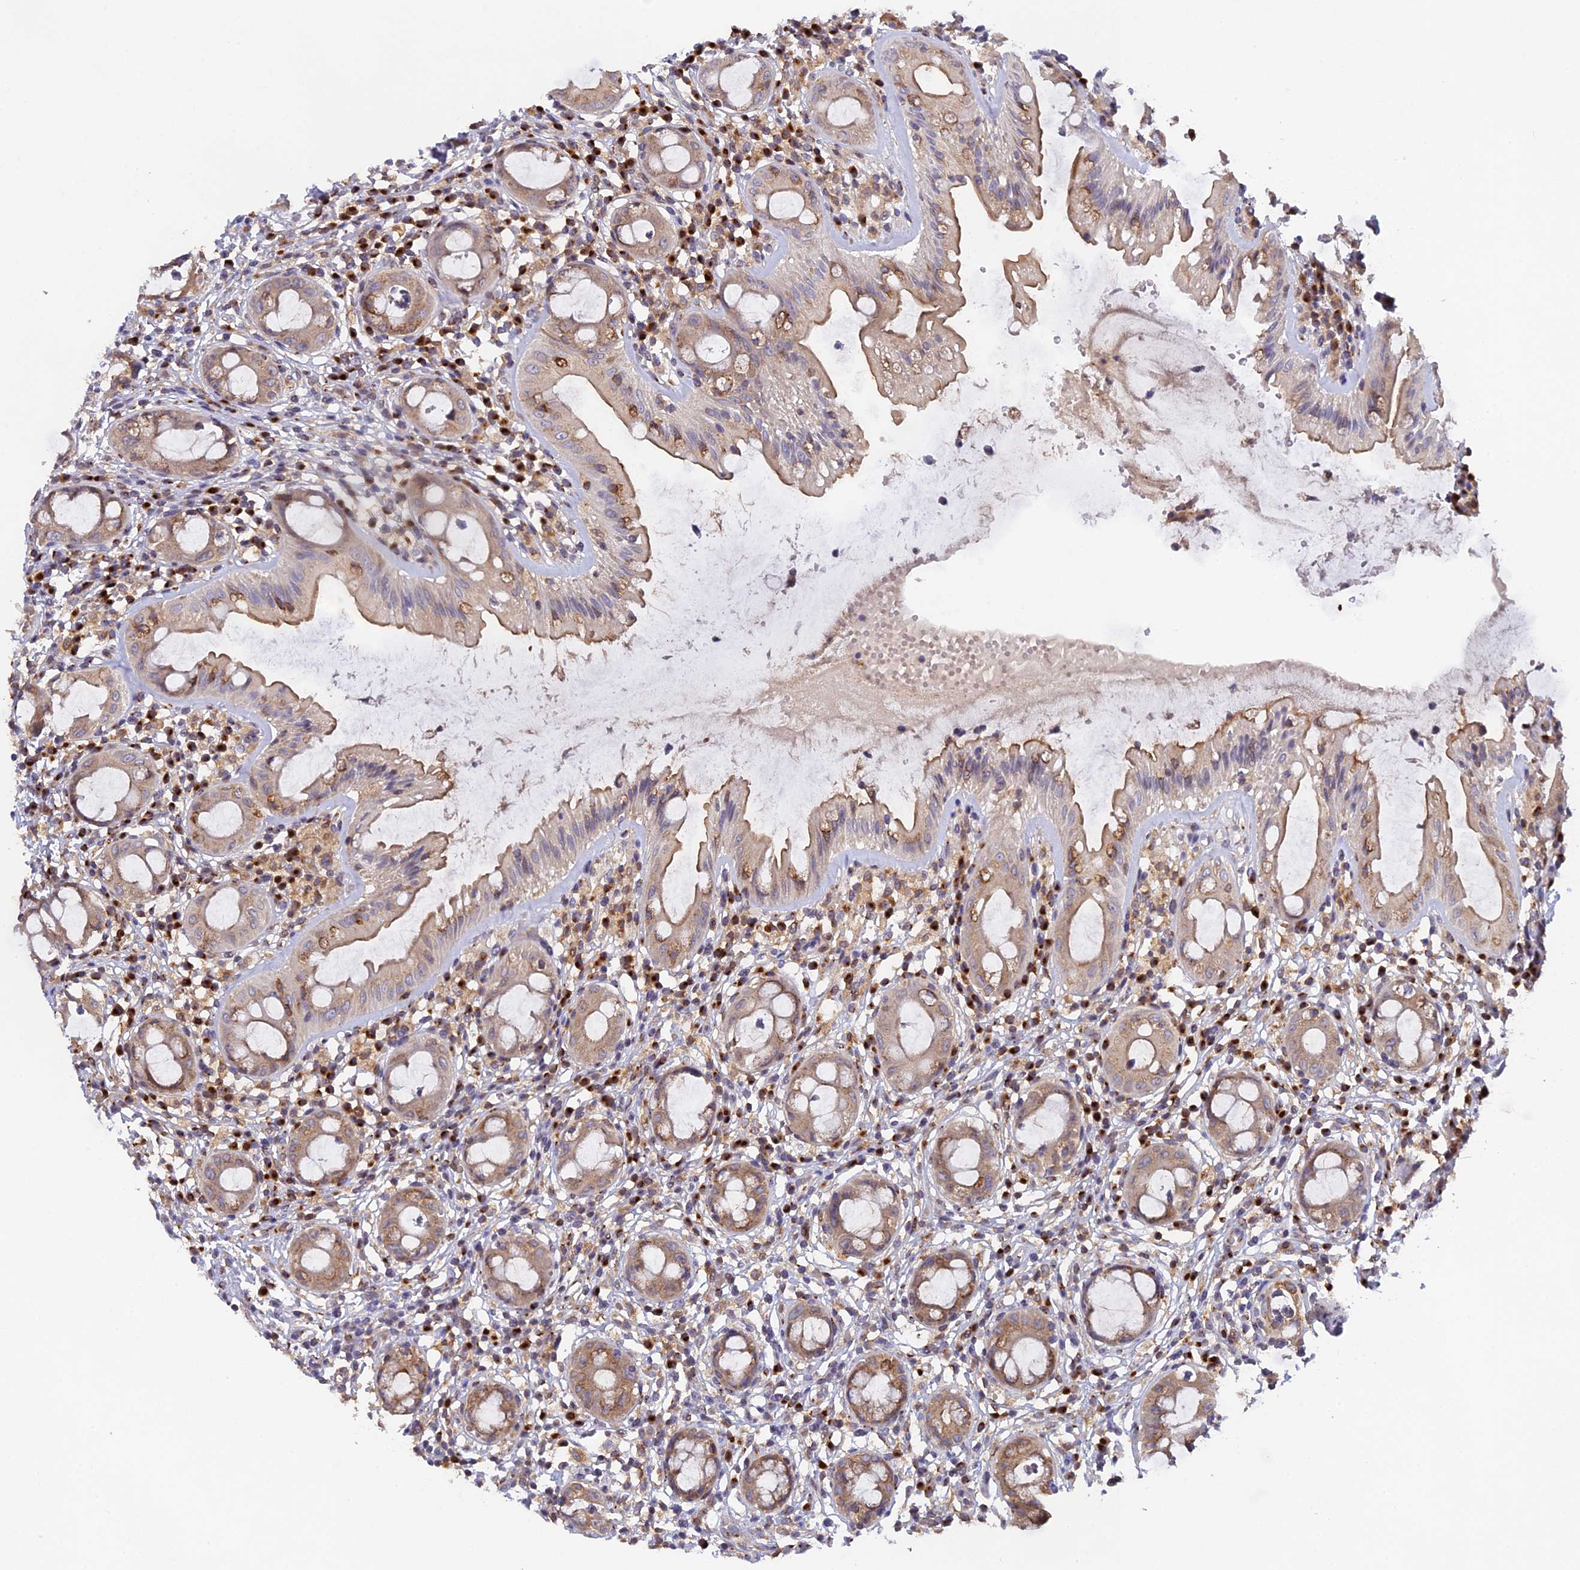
{"staining": {"intensity": "moderate", "quantity": ">75%", "location": "cytoplasmic/membranous"}, "tissue": "rectum", "cell_type": "Glandular cells", "image_type": "normal", "snomed": [{"axis": "morphology", "description": "Normal tissue, NOS"}, {"axis": "topography", "description": "Rectum"}], "caption": "IHC (DAB (3,3'-diaminobenzidine)) staining of normal human rectum displays moderate cytoplasmic/membranous protein staining in about >75% of glandular cells. The protein is shown in brown color, while the nuclei are stained blue.", "gene": "SNX17", "patient": {"sex": "female", "age": 57}}